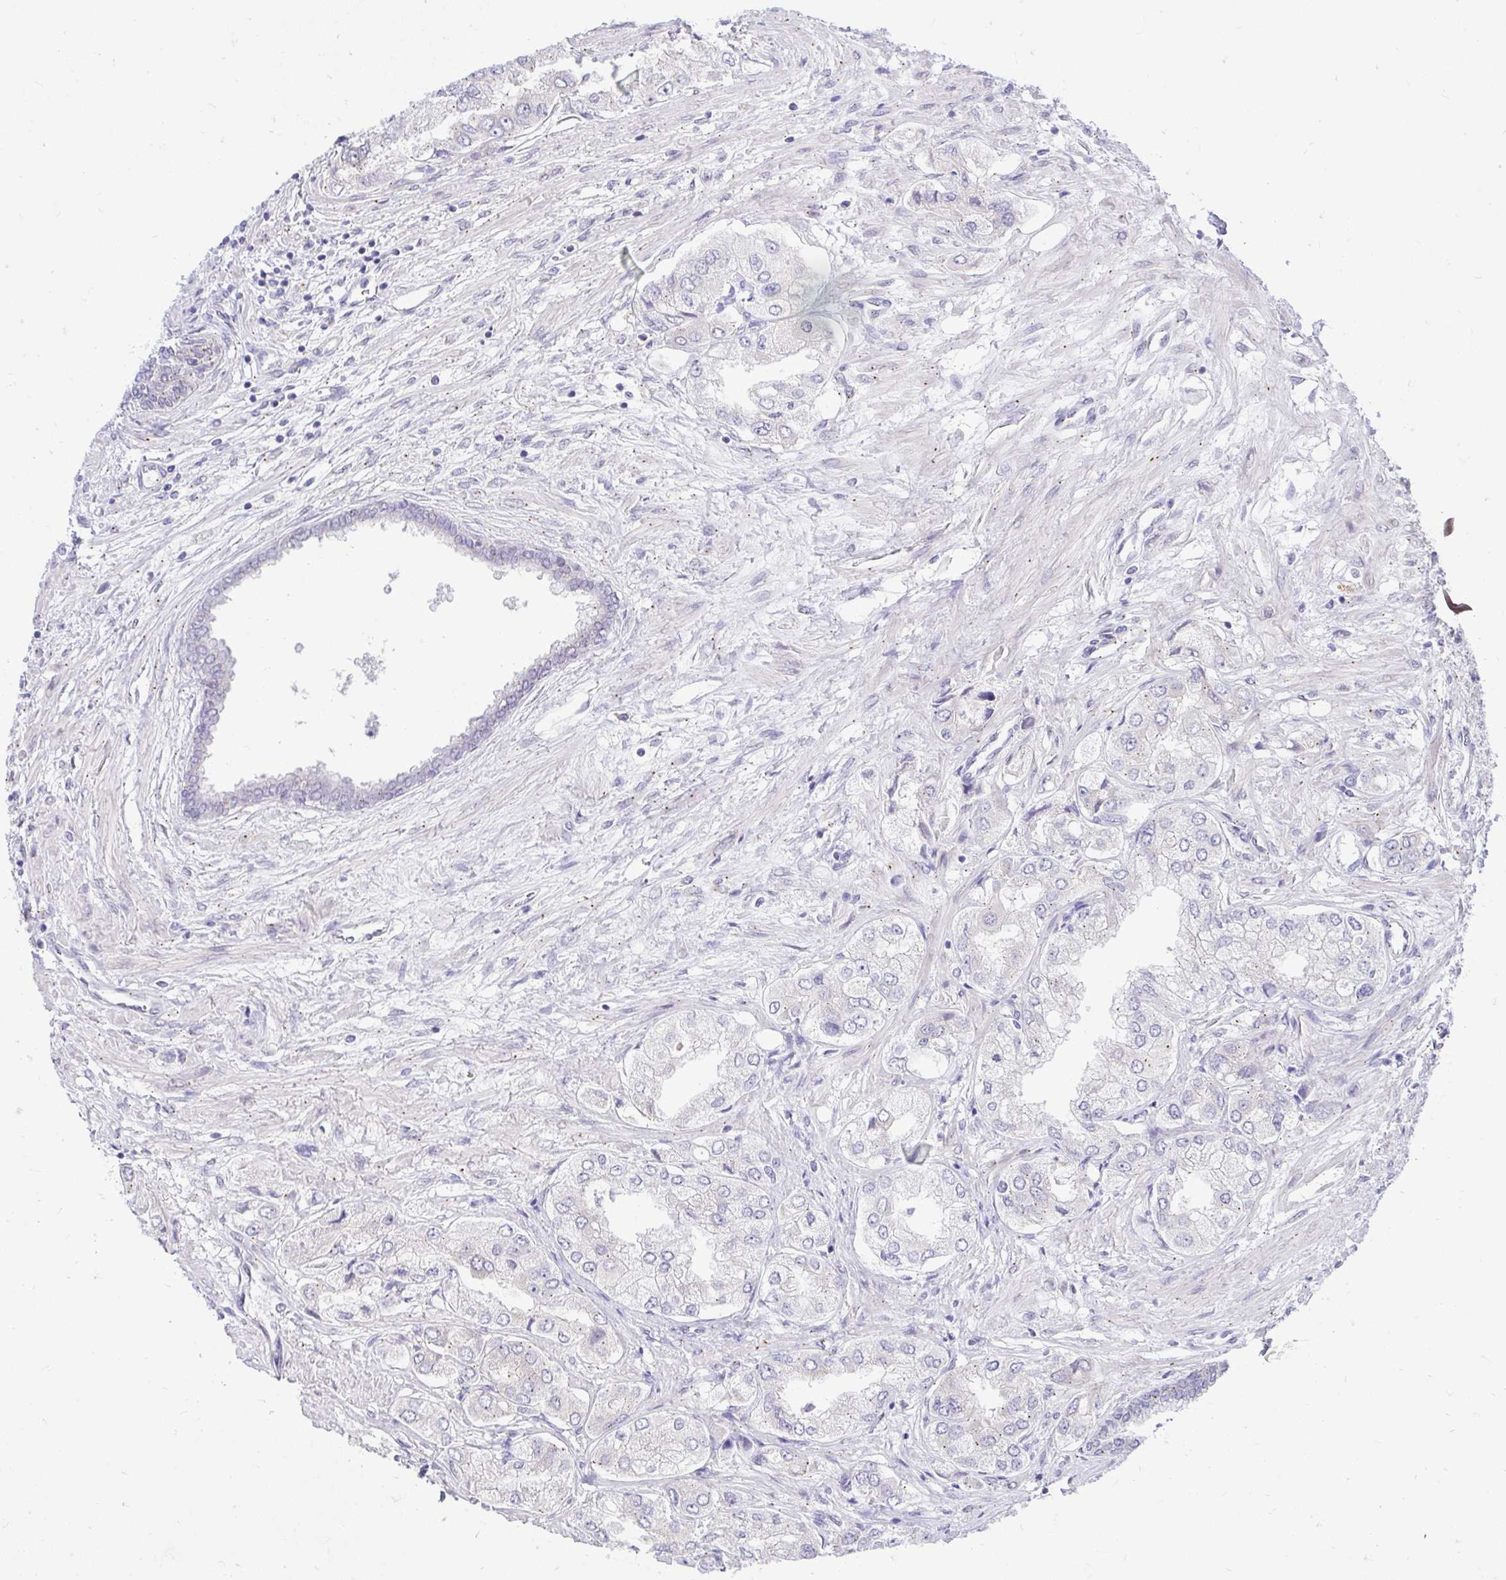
{"staining": {"intensity": "moderate", "quantity": "<25%", "location": "cytoplasmic/membranous"}, "tissue": "prostate cancer", "cell_type": "Tumor cells", "image_type": "cancer", "snomed": [{"axis": "morphology", "description": "Adenocarcinoma, Low grade"}, {"axis": "topography", "description": "Prostate"}], "caption": "IHC (DAB) staining of human prostate cancer reveals moderate cytoplasmic/membranous protein staining in about <25% of tumor cells.", "gene": "CEACAM18", "patient": {"sex": "male", "age": 69}}